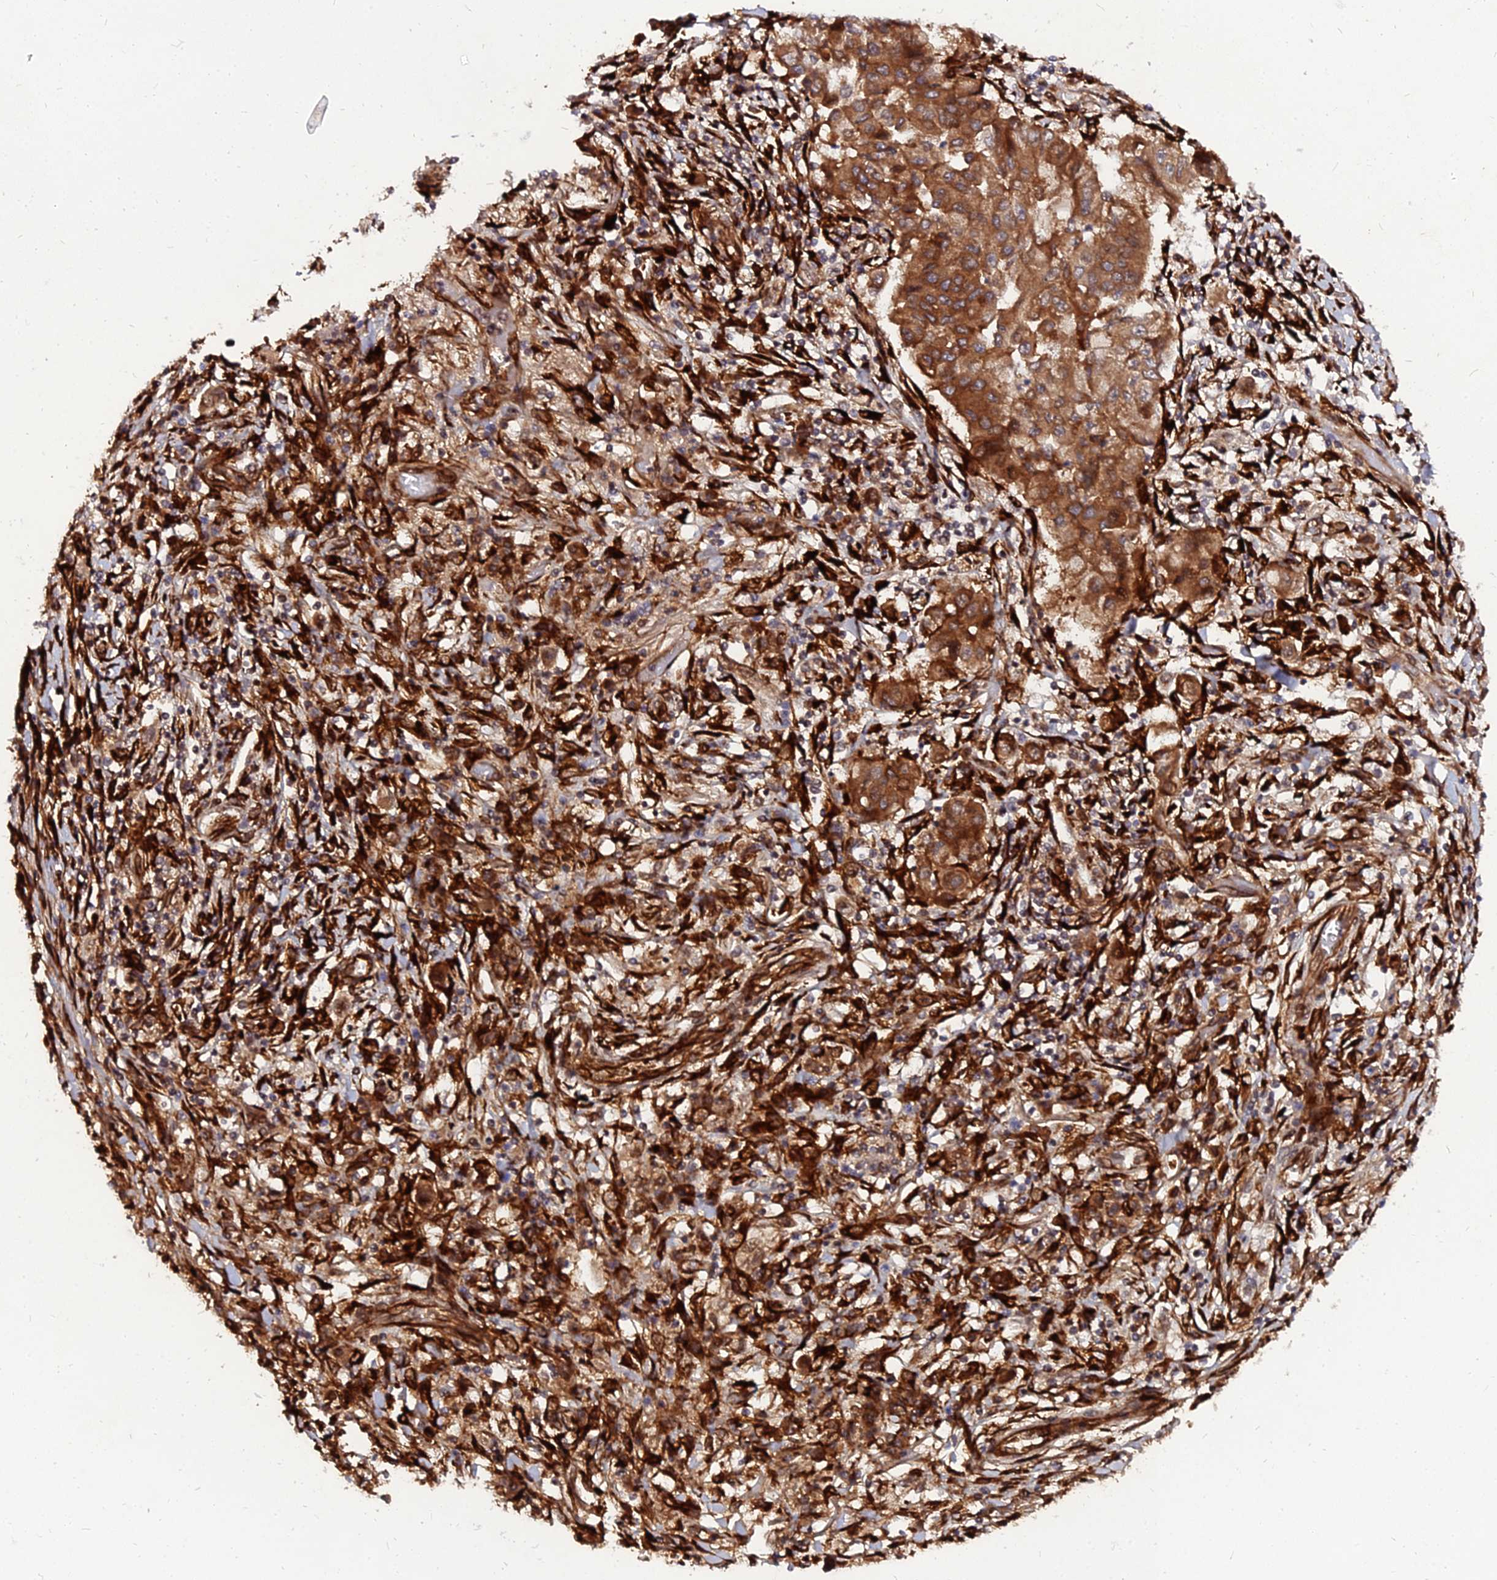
{"staining": {"intensity": "strong", "quantity": ">75%", "location": "cytoplasmic/membranous"}, "tissue": "lung cancer", "cell_type": "Tumor cells", "image_type": "cancer", "snomed": [{"axis": "morphology", "description": "Squamous cell carcinoma, NOS"}, {"axis": "topography", "description": "Lung"}], "caption": "The image exhibits a brown stain indicating the presence of a protein in the cytoplasmic/membranous of tumor cells in lung cancer (squamous cell carcinoma). (brown staining indicates protein expression, while blue staining denotes nuclei).", "gene": "PDE4D", "patient": {"sex": "male", "age": 74}}